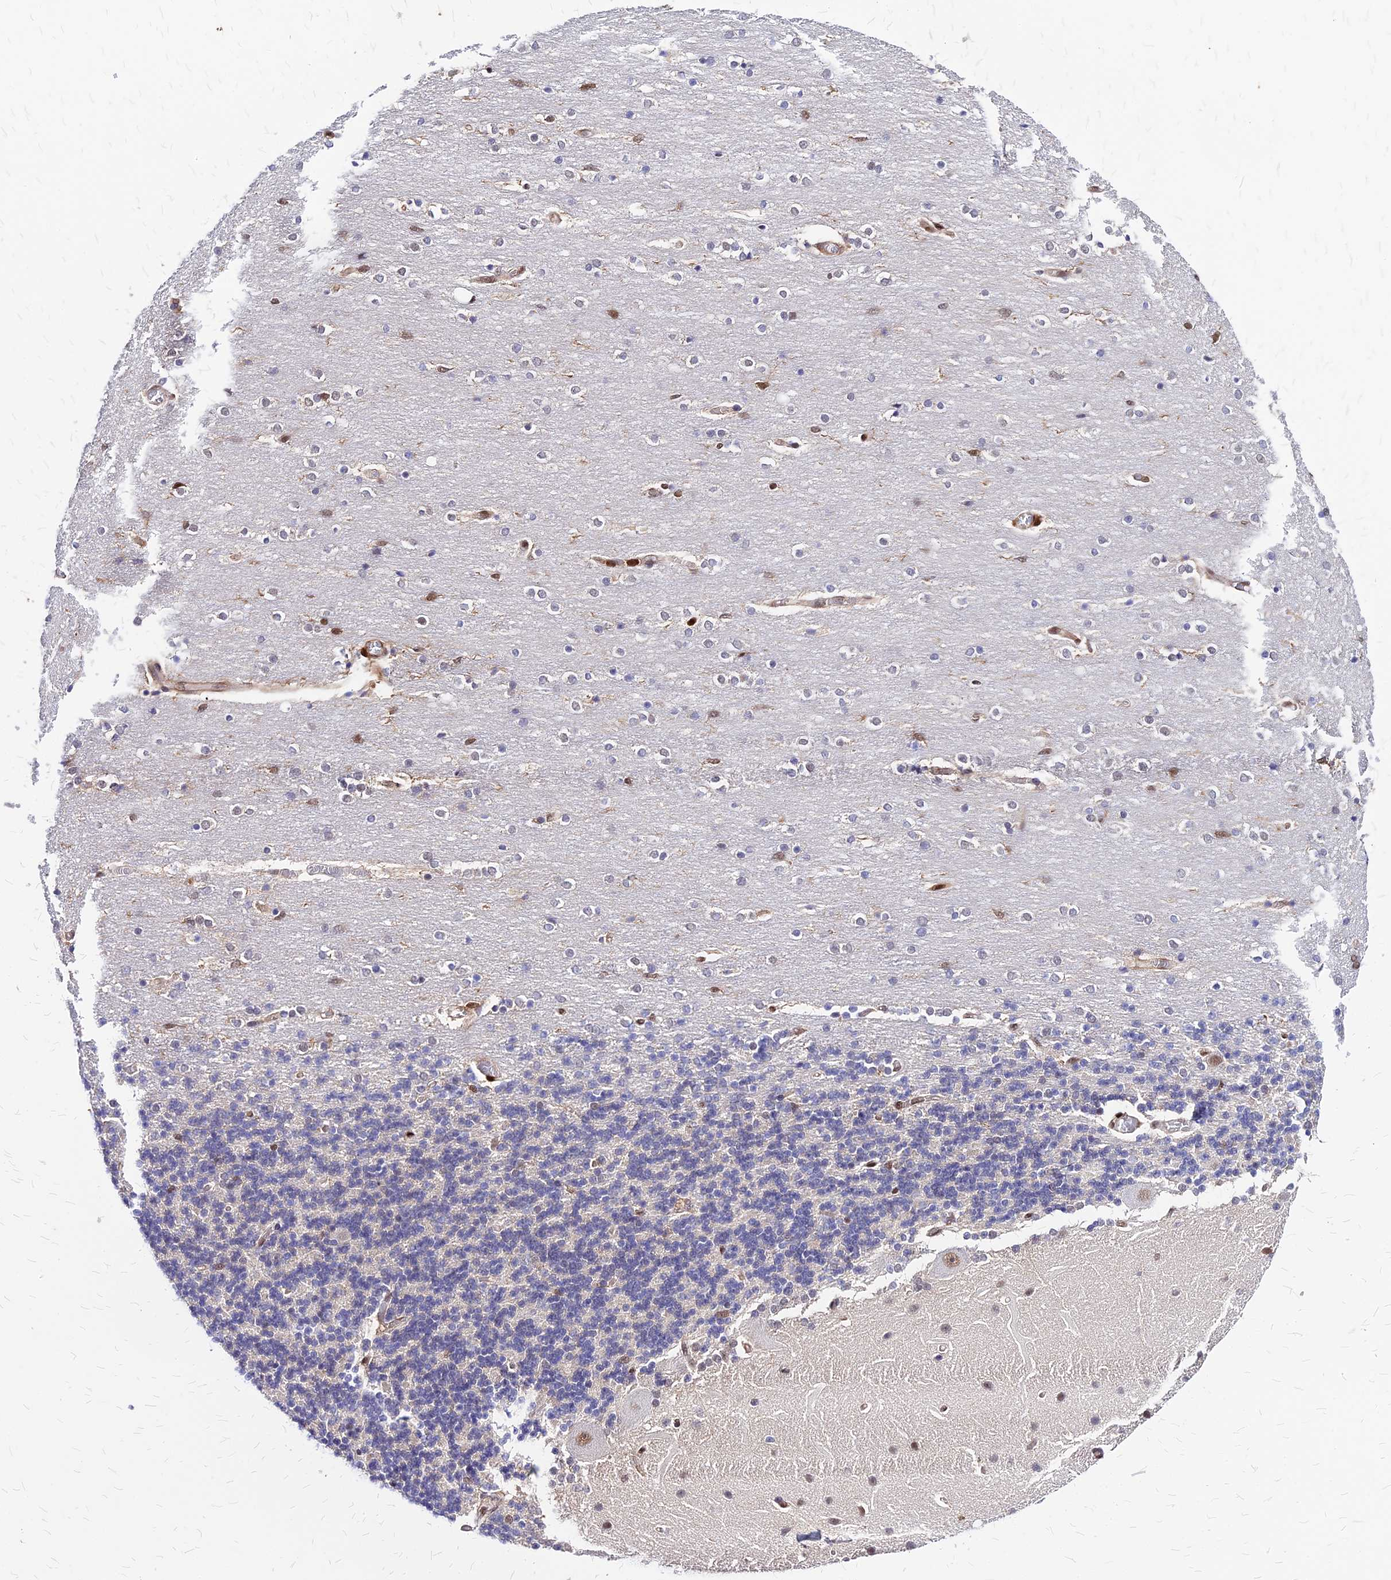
{"staining": {"intensity": "negative", "quantity": "none", "location": "none"}, "tissue": "cerebellum", "cell_type": "Cells in granular layer", "image_type": "normal", "snomed": [{"axis": "morphology", "description": "Normal tissue, NOS"}, {"axis": "topography", "description": "Cerebellum"}], "caption": "The IHC photomicrograph has no significant staining in cells in granular layer of cerebellum.", "gene": "PAXX", "patient": {"sex": "female", "age": 54}}